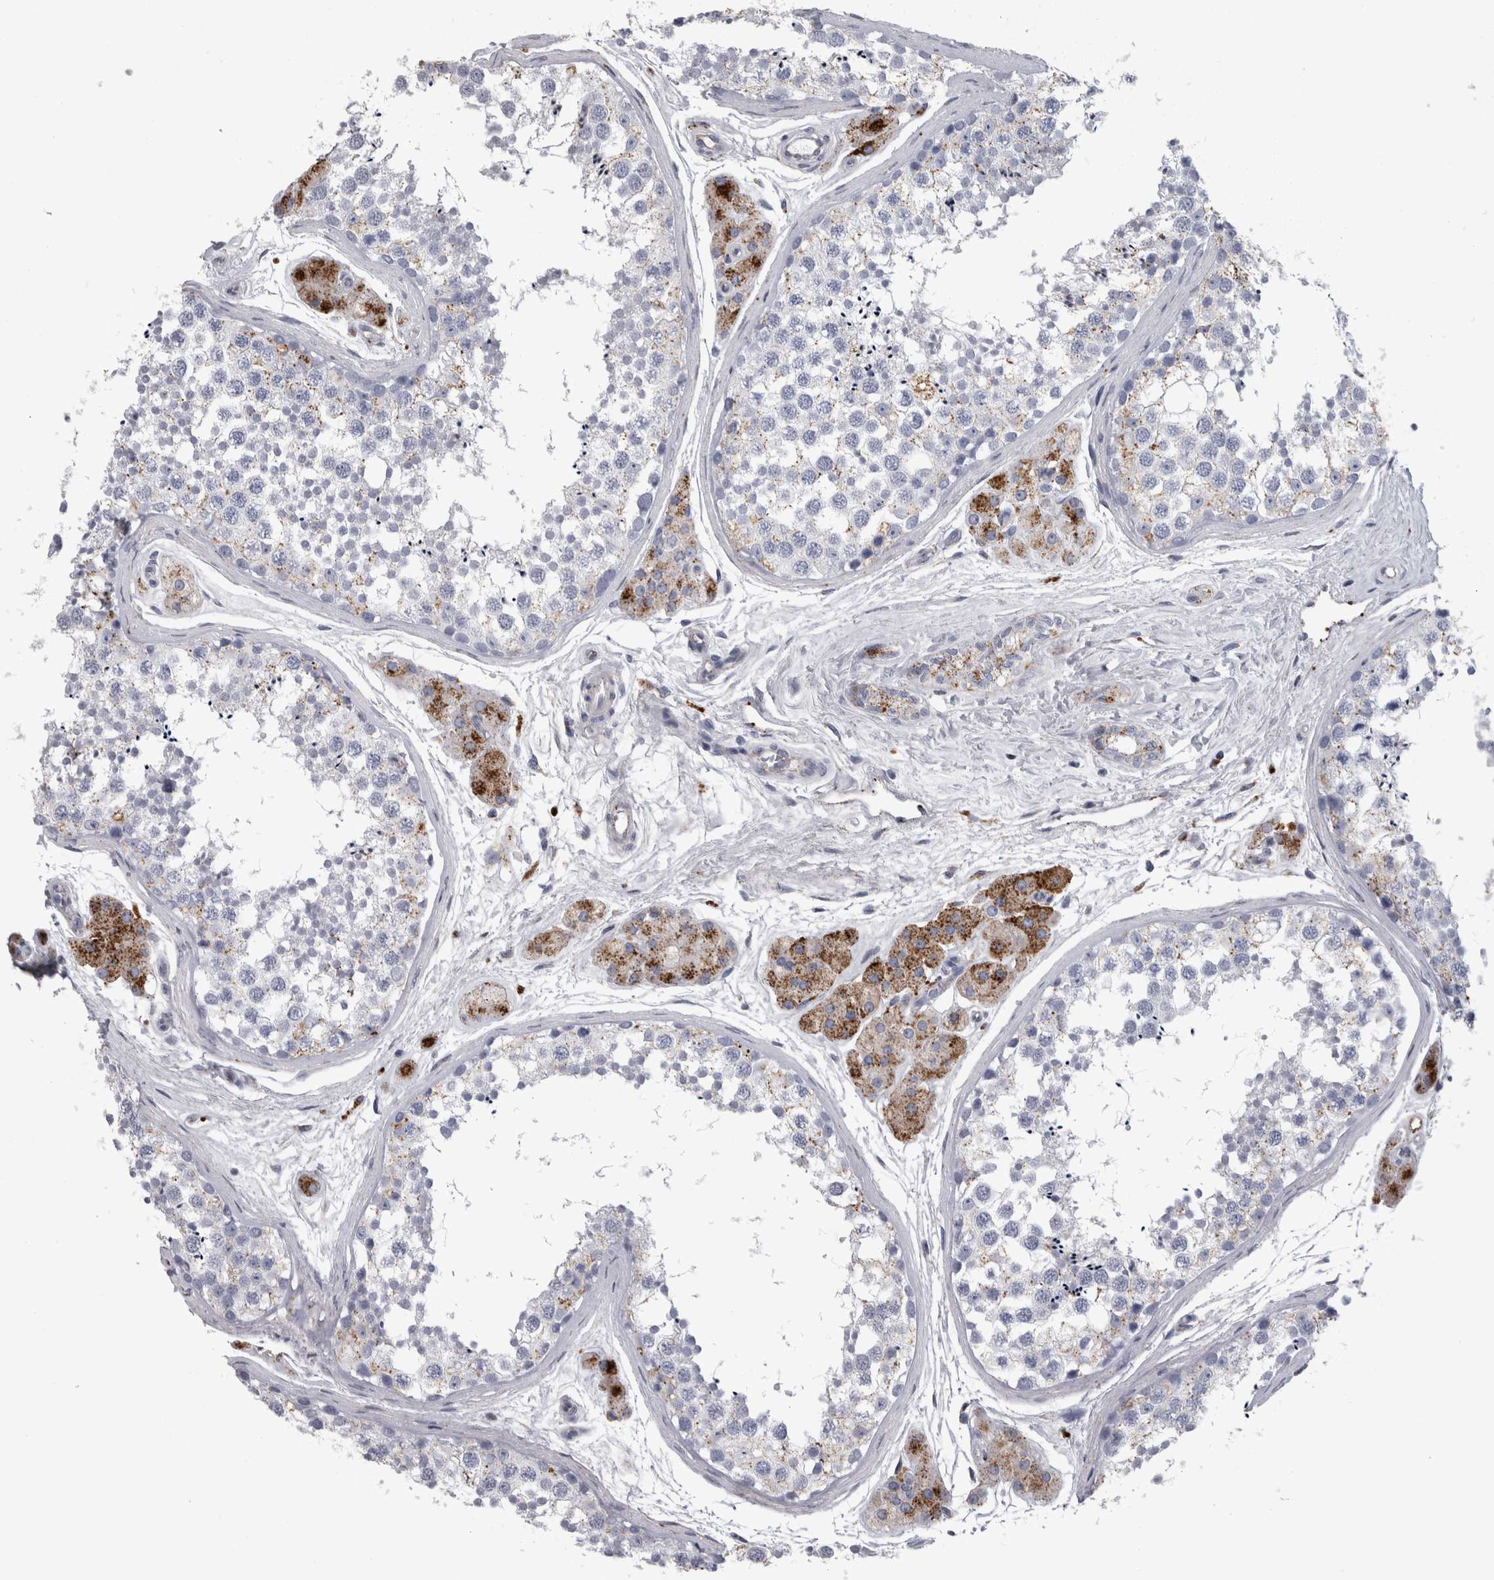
{"staining": {"intensity": "weak", "quantity": "<25%", "location": "cytoplasmic/membranous"}, "tissue": "testis", "cell_type": "Cells in seminiferous ducts", "image_type": "normal", "snomed": [{"axis": "morphology", "description": "Normal tissue, NOS"}, {"axis": "topography", "description": "Testis"}], "caption": "An image of human testis is negative for staining in cells in seminiferous ducts. The staining is performed using DAB (3,3'-diaminobenzidine) brown chromogen with nuclei counter-stained in using hematoxylin.", "gene": "DPP7", "patient": {"sex": "male", "age": 56}}